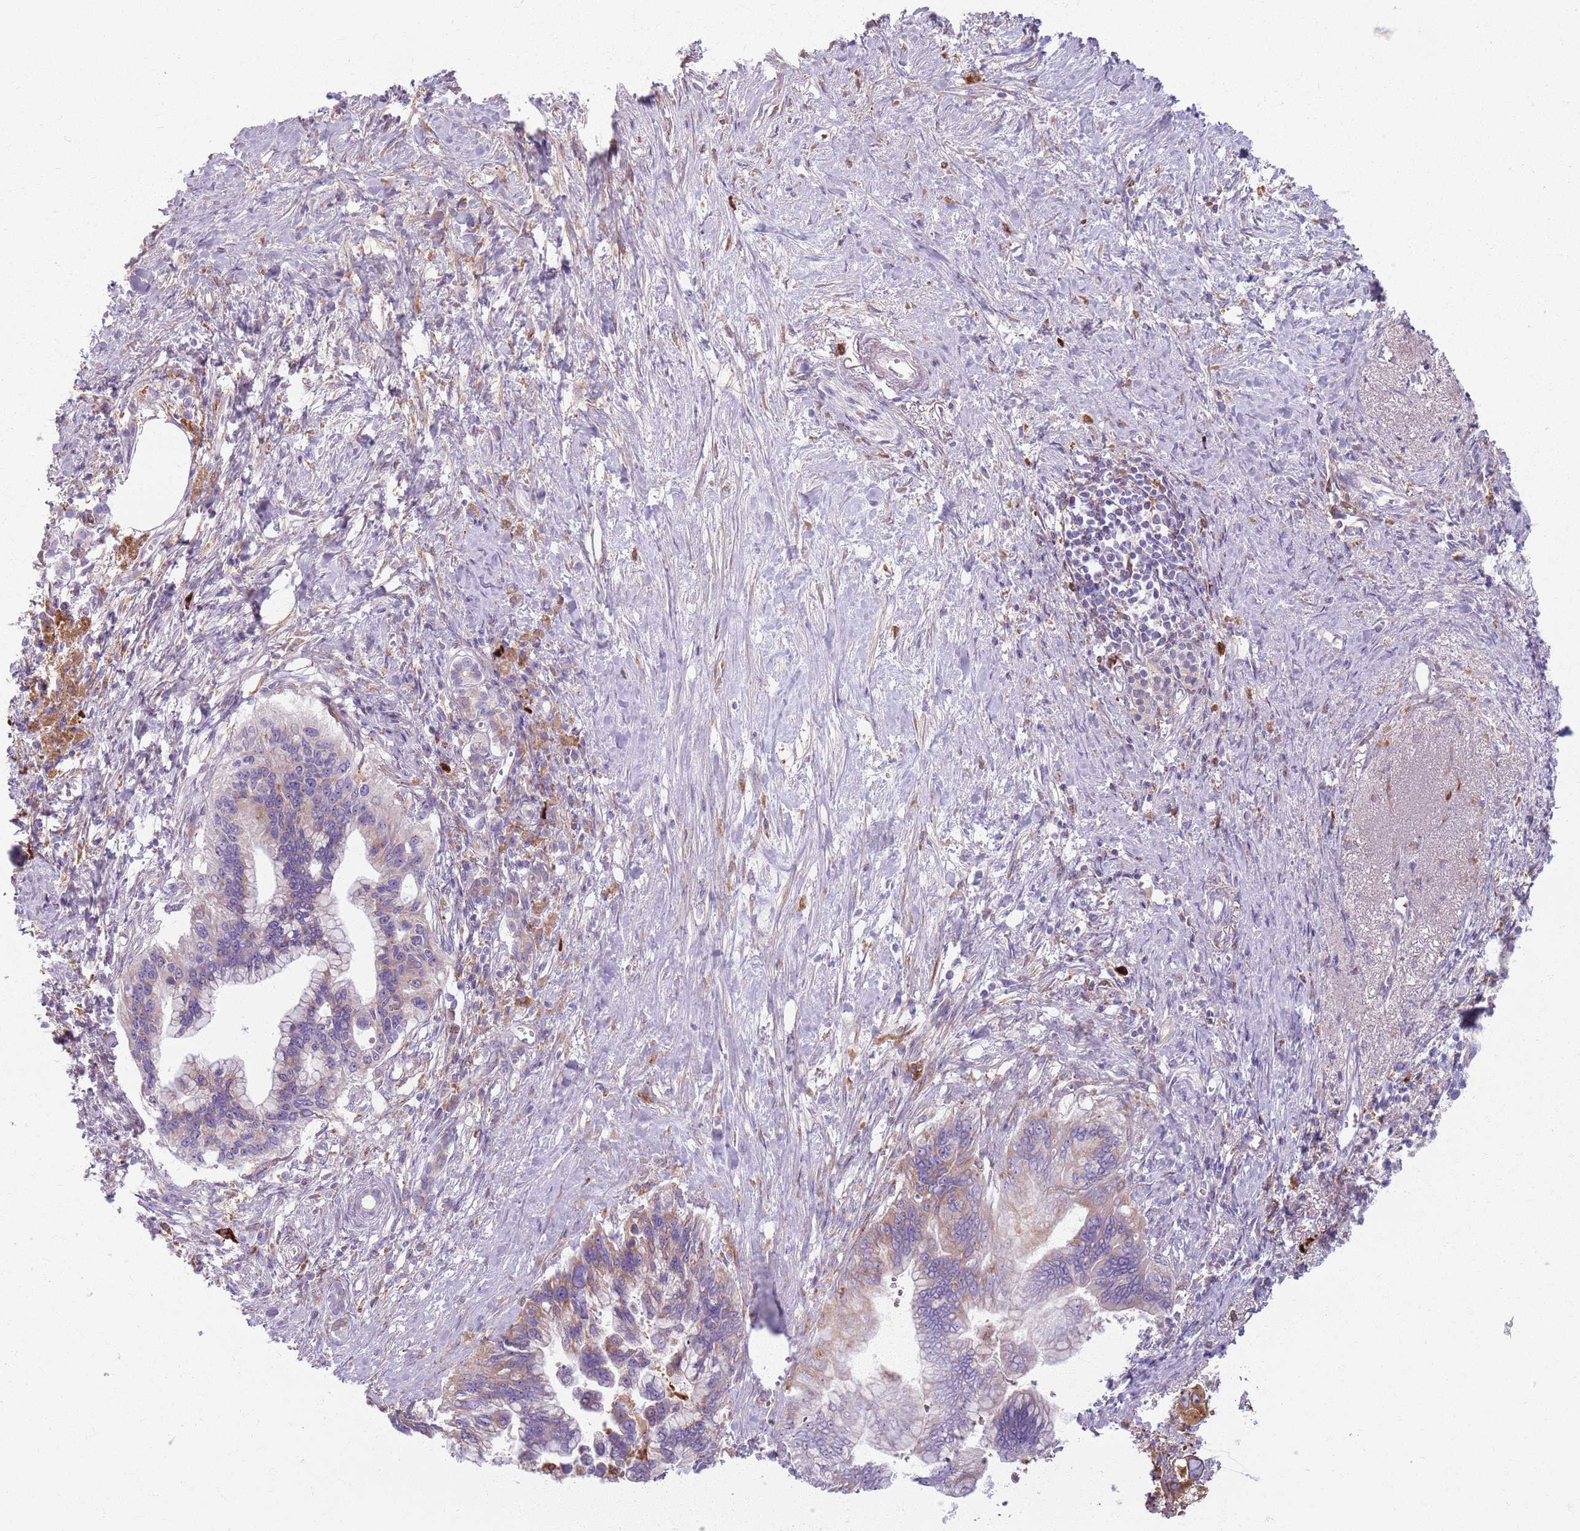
{"staining": {"intensity": "moderate", "quantity": "25%-75%", "location": "cytoplasmic/membranous"}, "tissue": "pancreatic cancer", "cell_type": "Tumor cells", "image_type": "cancer", "snomed": [{"axis": "morphology", "description": "Adenocarcinoma, NOS"}, {"axis": "topography", "description": "Pancreas"}], "caption": "Brown immunohistochemical staining in human pancreatic cancer displays moderate cytoplasmic/membranous expression in about 25%-75% of tumor cells.", "gene": "COLGALT1", "patient": {"sex": "female", "age": 83}}